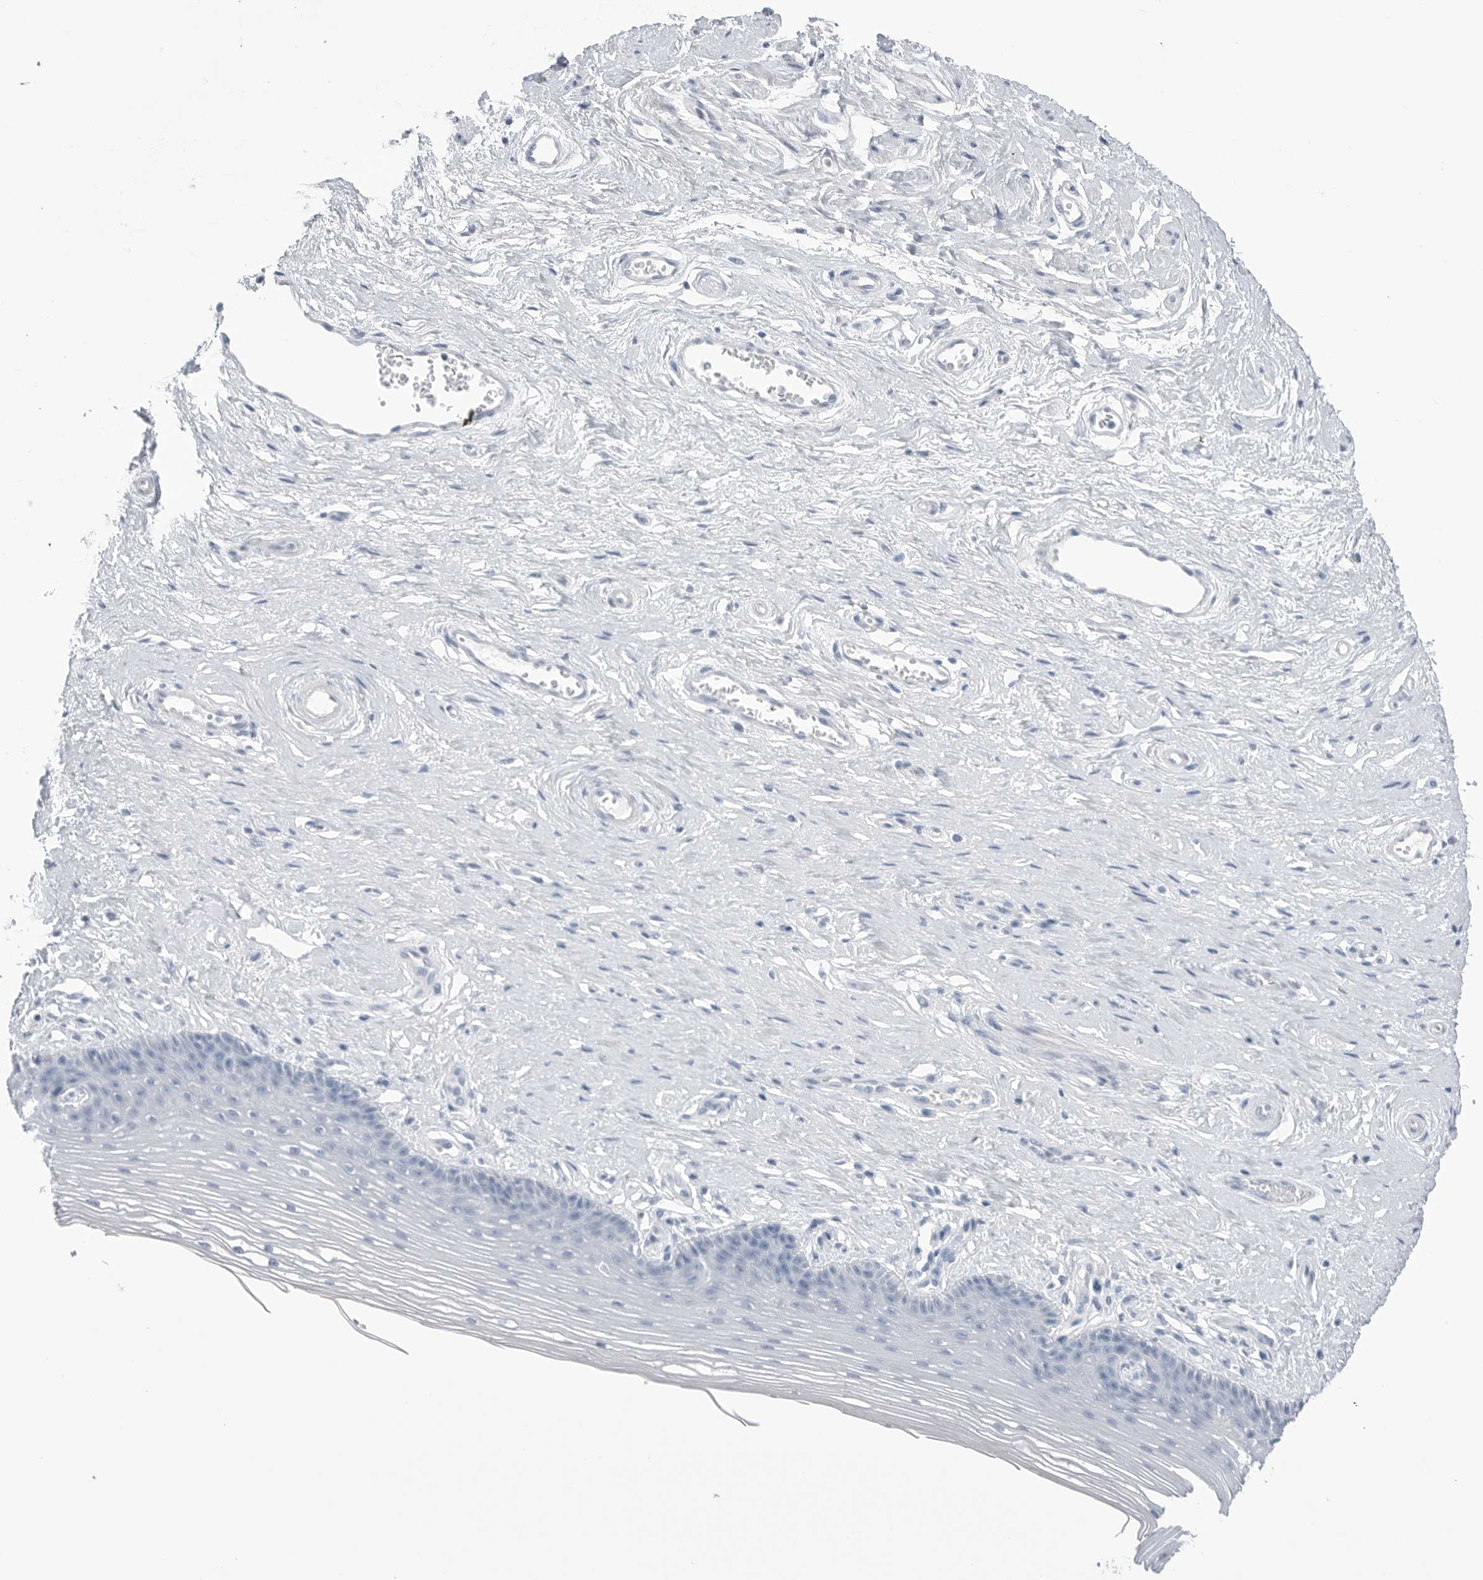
{"staining": {"intensity": "negative", "quantity": "none", "location": "none"}, "tissue": "vagina", "cell_type": "Squamous epithelial cells", "image_type": "normal", "snomed": [{"axis": "morphology", "description": "Normal tissue, NOS"}, {"axis": "topography", "description": "Vagina"}], "caption": "Histopathology image shows no significant protein staining in squamous epithelial cells of normal vagina. (Stains: DAB (3,3'-diaminobenzidine) immunohistochemistry (IHC) with hematoxylin counter stain, Microscopy: brightfield microscopy at high magnification).", "gene": "ABHD12", "patient": {"sex": "female", "age": 46}}